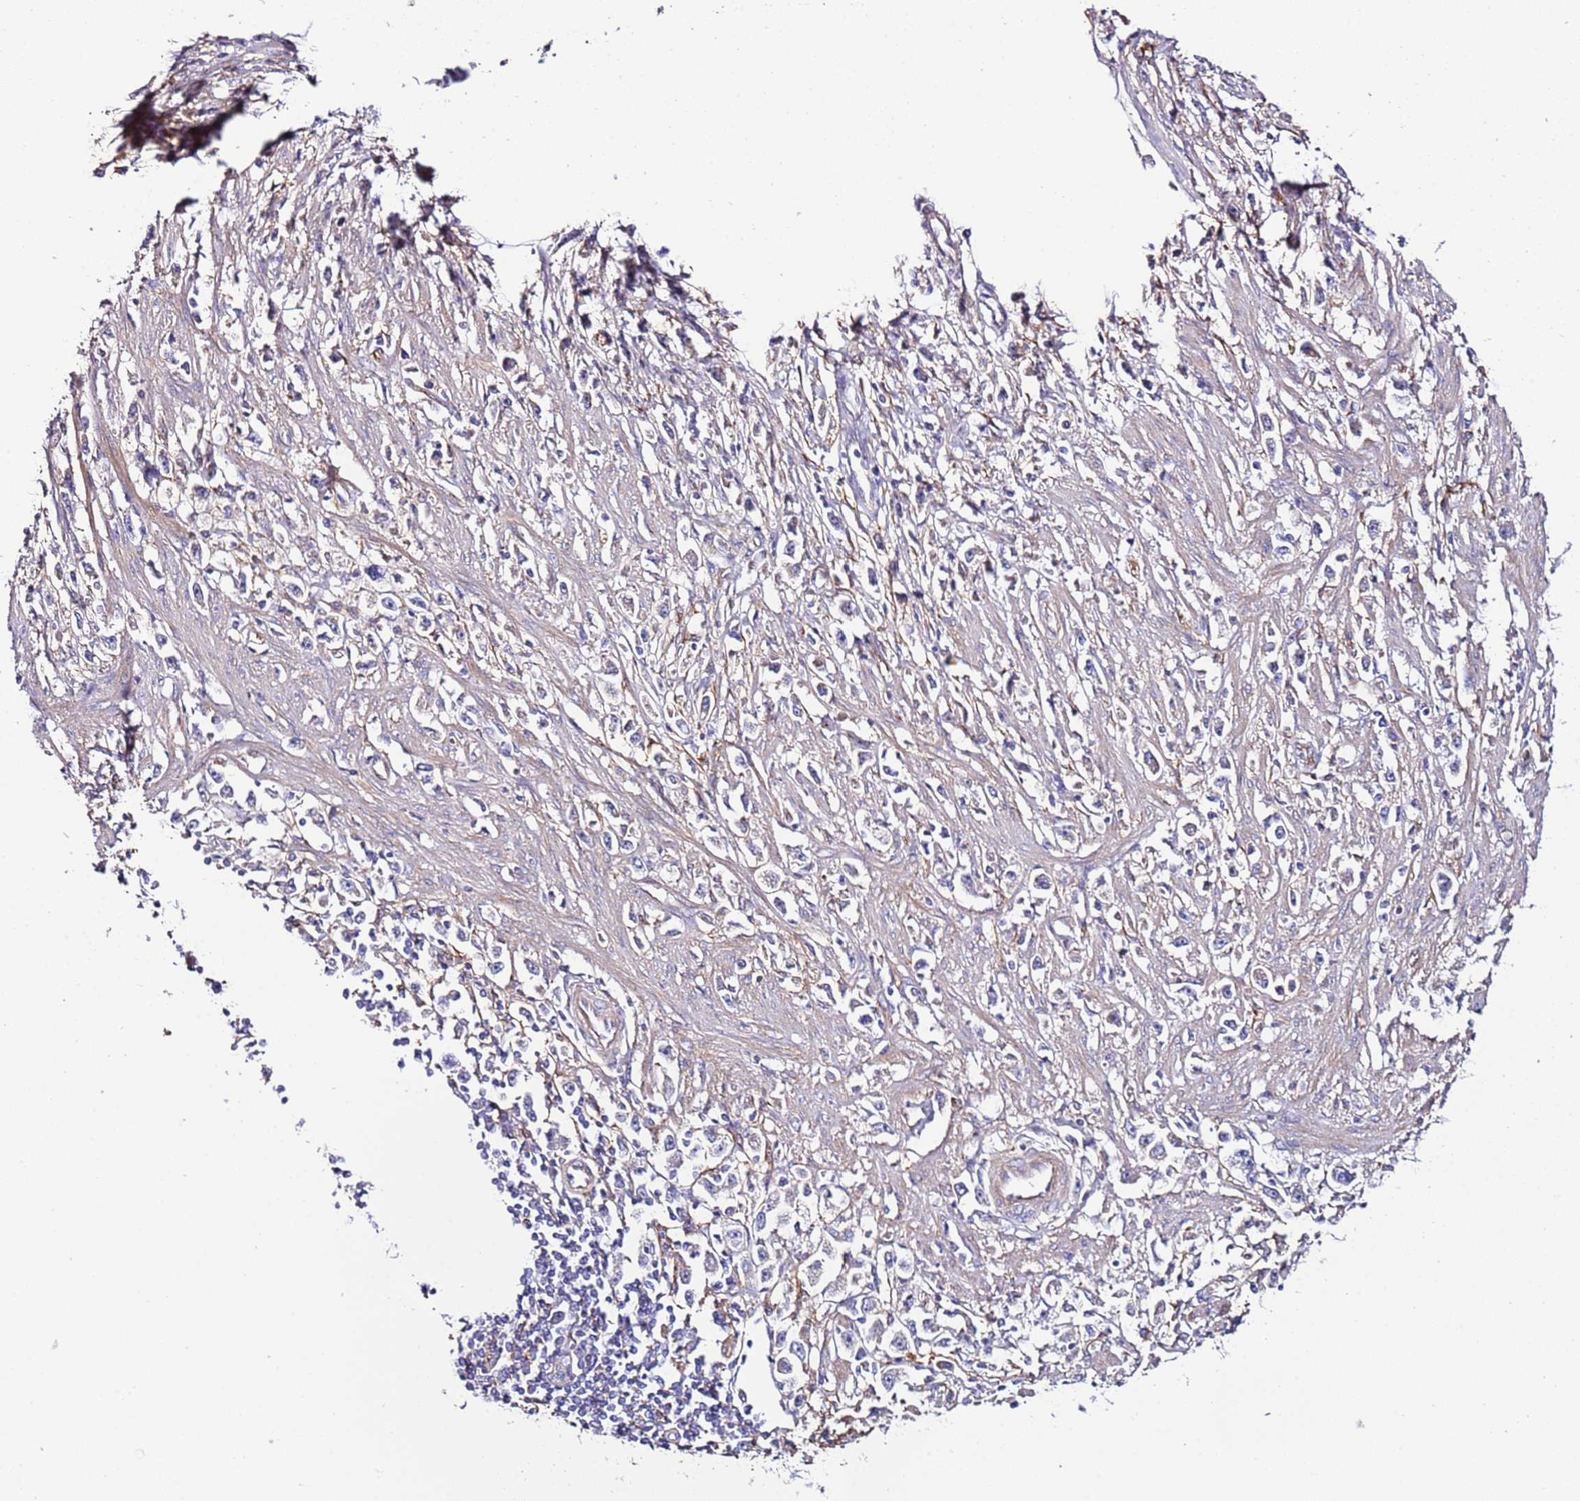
{"staining": {"intensity": "negative", "quantity": "none", "location": "none"}, "tissue": "stomach cancer", "cell_type": "Tumor cells", "image_type": "cancer", "snomed": [{"axis": "morphology", "description": "Adenocarcinoma, NOS"}, {"axis": "topography", "description": "Stomach"}], "caption": "Immunohistochemical staining of stomach cancer (adenocarcinoma) demonstrates no significant expression in tumor cells. (DAB (3,3'-diaminobenzidine) immunohistochemistry, high magnification).", "gene": "FAM174C", "patient": {"sex": "female", "age": 59}}